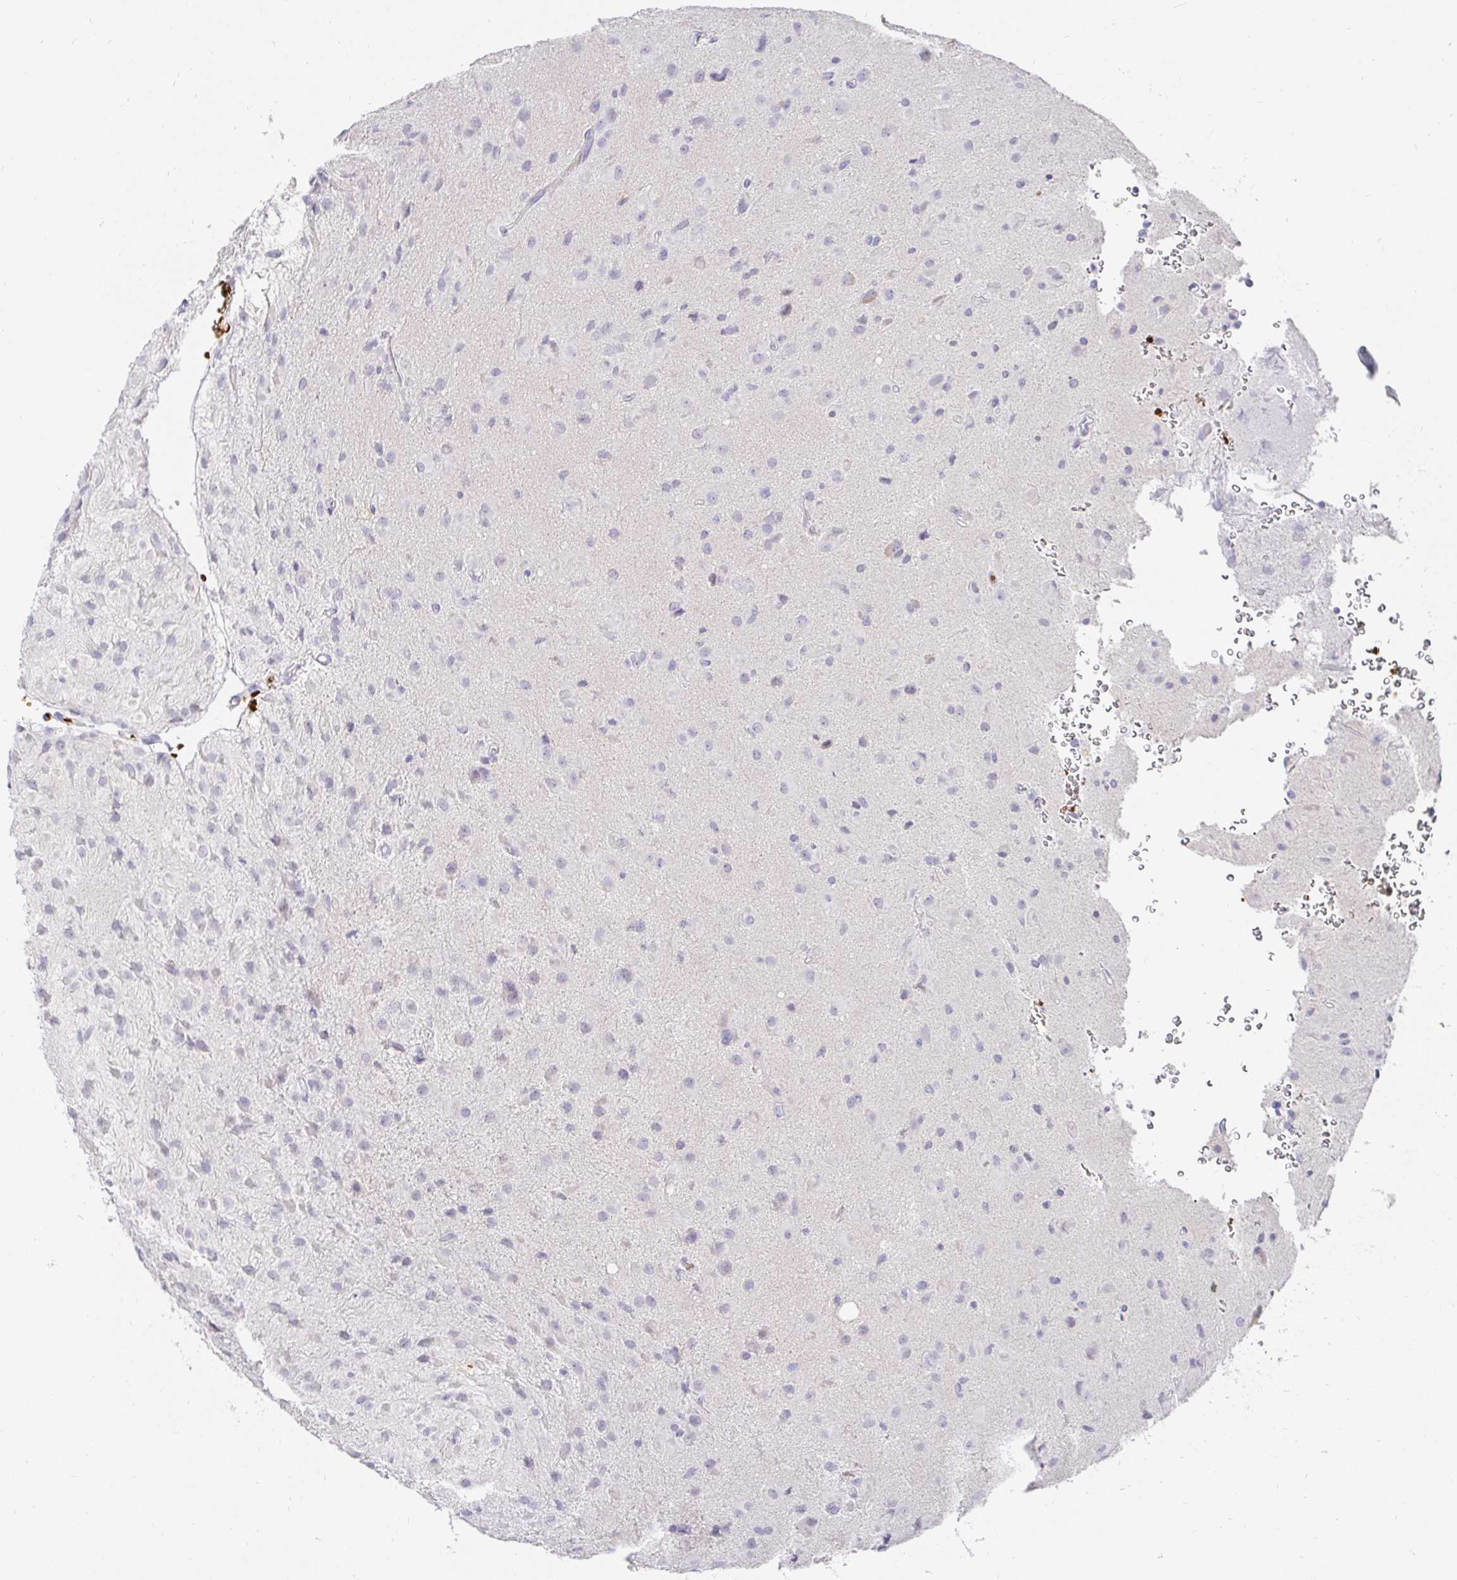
{"staining": {"intensity": "negative", "quantity": "none", "location": "none"}, "tissue": "glioma", "cell_type": "Tumor cells", "image_type": "cancer", "snomed": [{"axis": "morphology", "description": "Glioma, malignant, Low grade"}, {"axis": "topography", "description": "Brain"}], "caption": "Tumor cells are negative for protein expression in human malignant glioma (low-grade).", "gene": "FGF21", "patient": {"sex": "male", "age": 58}}